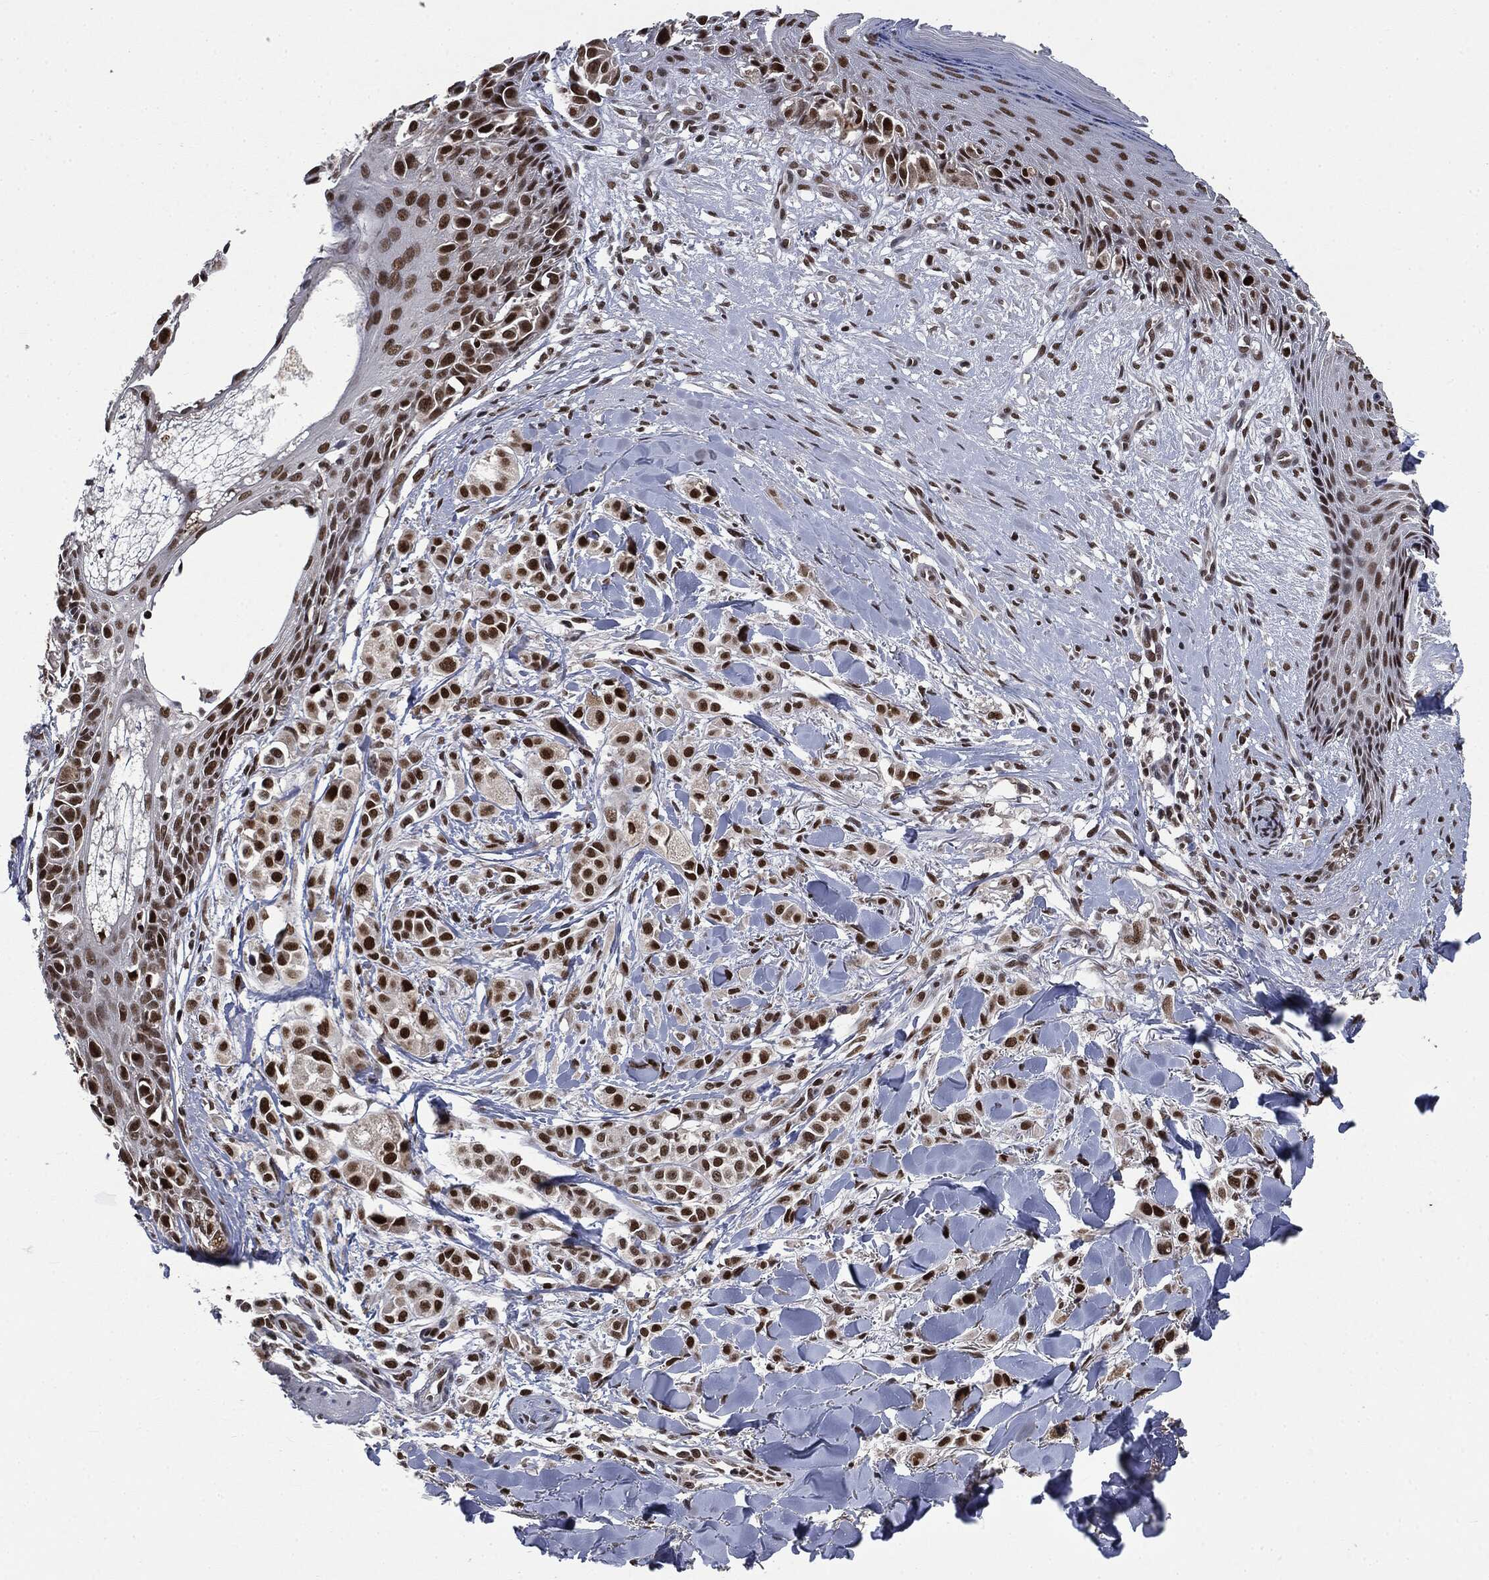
{"staining": {"intensity": "strong", "quantity": ">75%", "location": "nuclear"}, "tissue": "melanoma", "cell_type": "Tumor cells", "image_type": "cancer", "snomed": [{"axis": "morphology", "description": "Malignant melanoma, NOS"}, {"axis": "topography", "description": "Skin"}], "caption": "Melanoma stained for a protein (brown) exhibits strong nuclear positive positivity in approximately >75% of tumor cells.", "gene": "DPH2", "patient": {"sex": "male", "age": 57}}